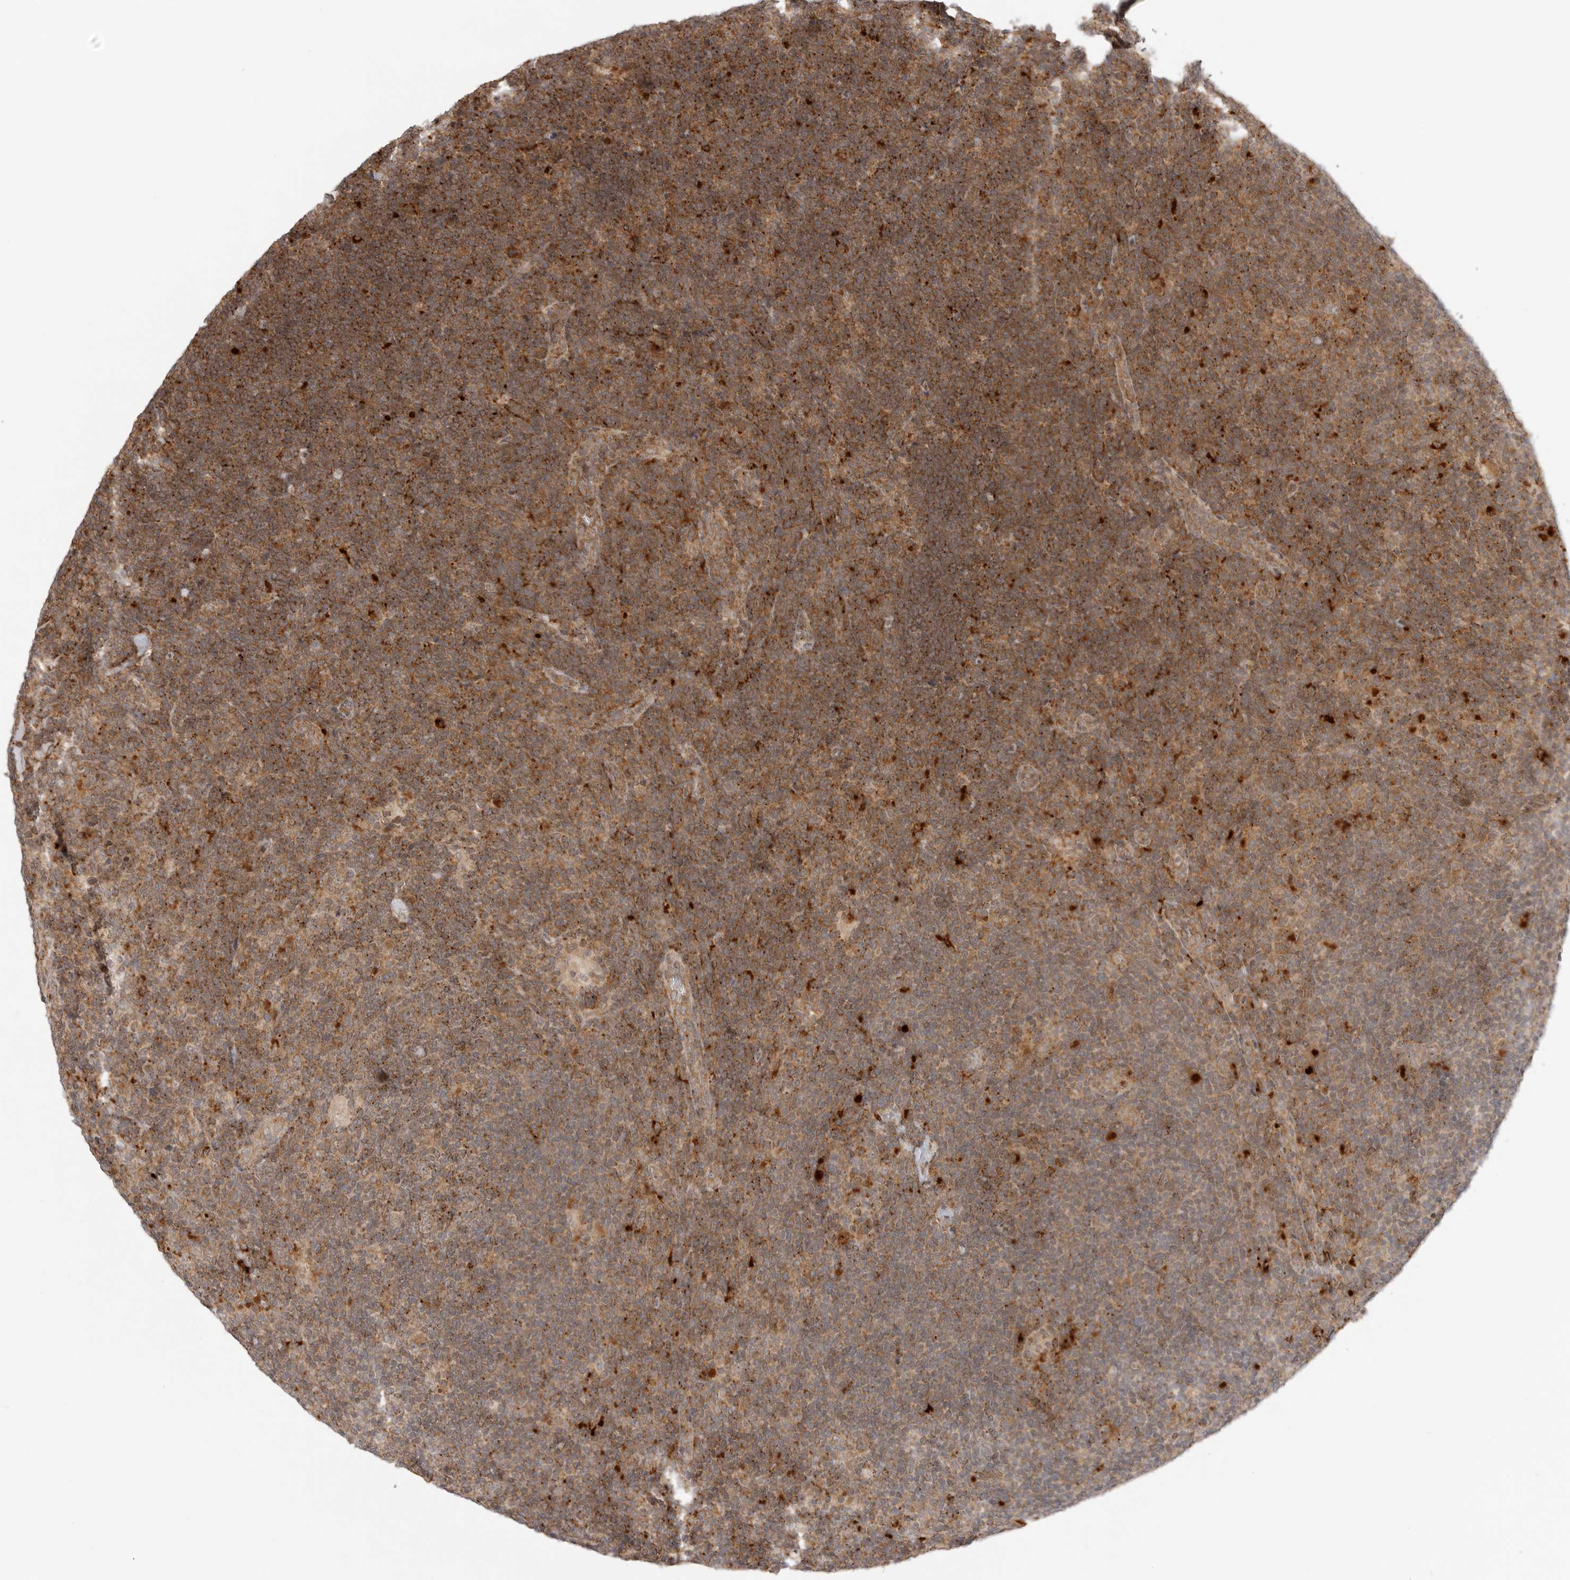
{"staining": {"intensity": "moderate", "quantity": ">75%", "location": "cytoplasmic/membranous"}, "tissue": "lymphoma", "cell_type": "Tumor cells", "image_type": "cancer", "snomed": [{"axis": "morphology", "description": "Hodgkin's disease, NOS"}, {"axis": "topography", "description": "Lymph node"}], "caption": "Hodgkin's disease stained with a brown dye displays moderate cytoplasmic/membranous positive staining in approximately >75% of tumor cells.", "gene": "IDUA", "patient": {"sex": "female", "age": 57}}